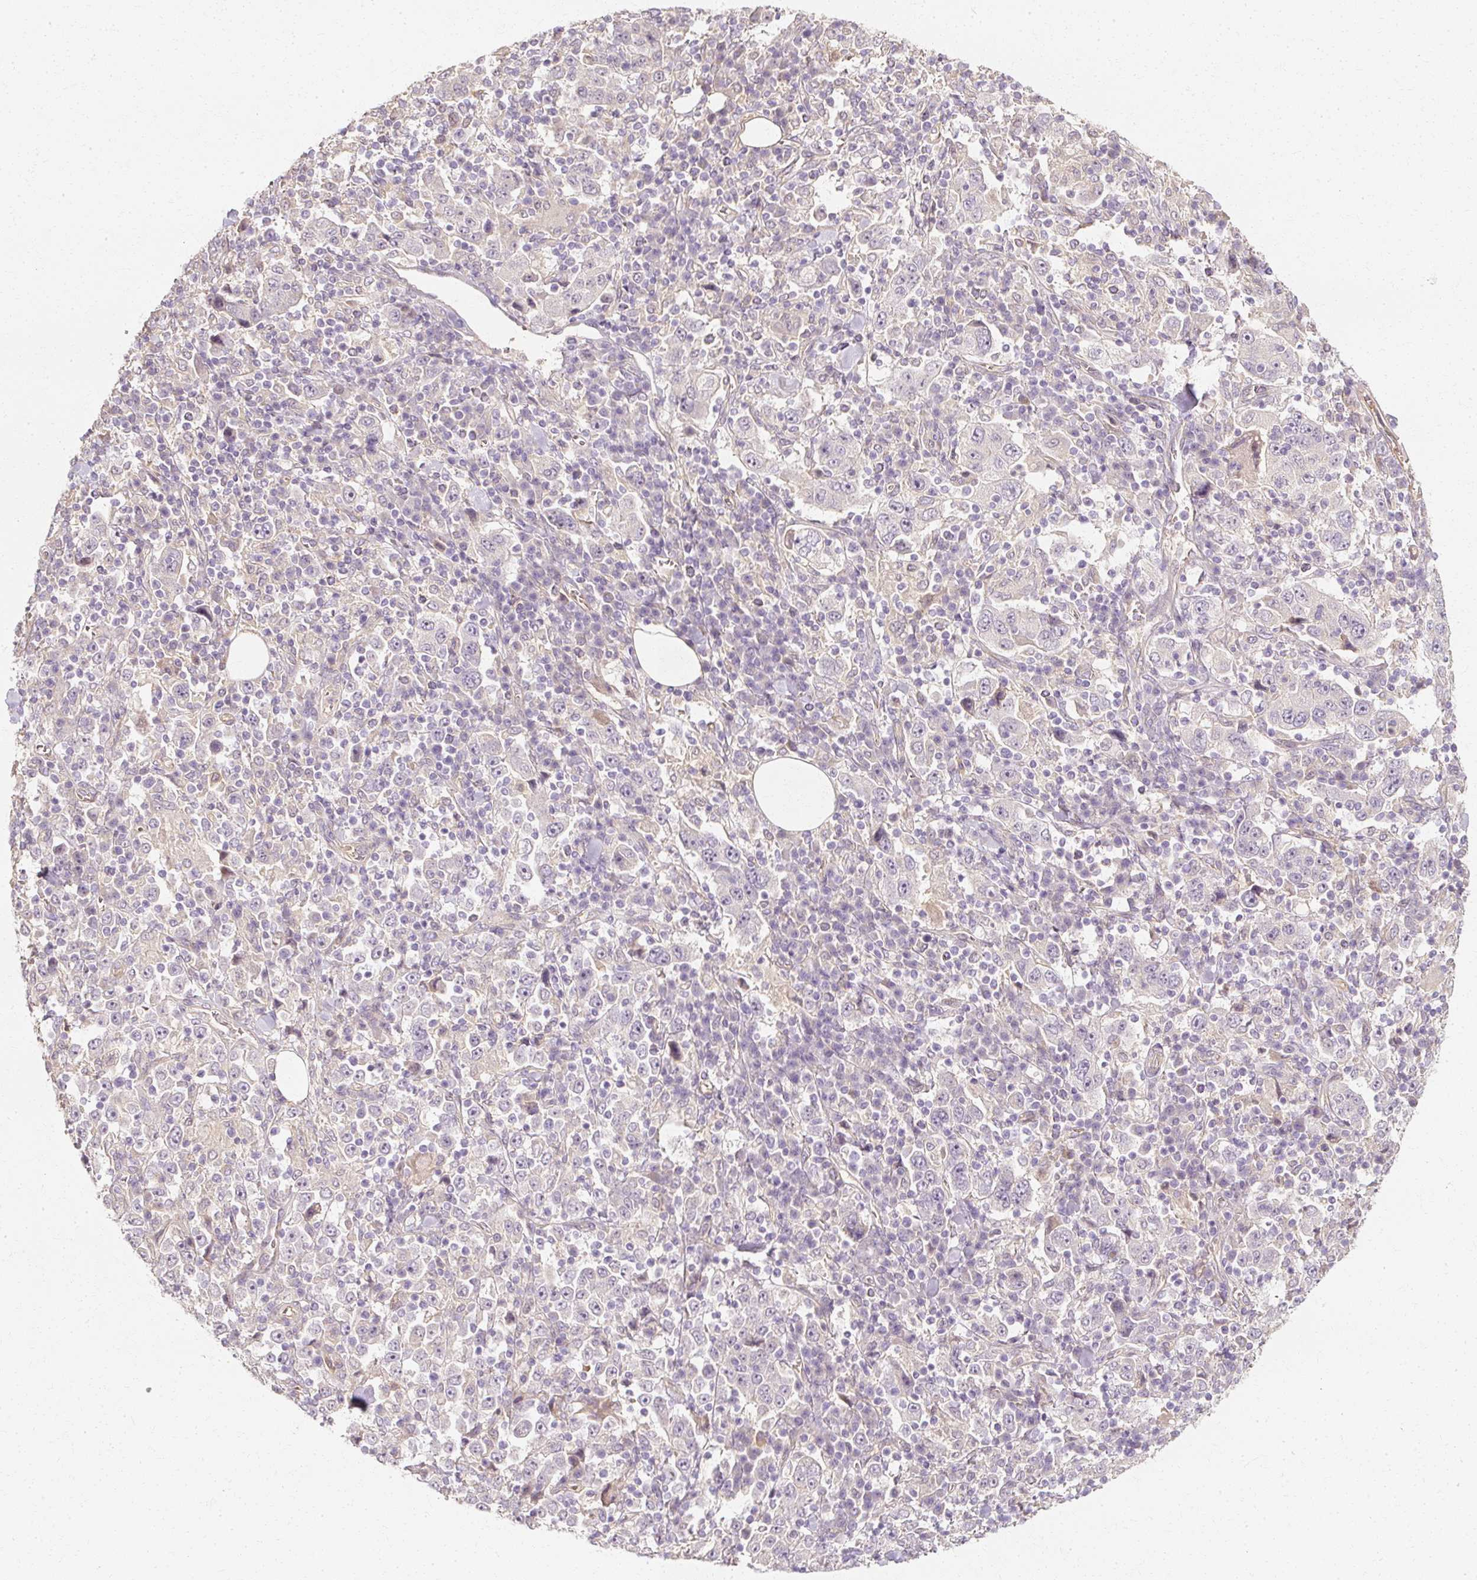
{"staining": {"intensity": "negative", "quantity": "none", "location": "none"}, "tissue": "stomach cancer", "cell_type": "Tumor cells", "image_type": "cancer", "snomed": [{"axis": "morphology", "description": "Normal tissue, NOS"}, {"axis": "morphology", "description": "Adenocarcinoma, NOS"}, {"axis": "topography", "description": "Stomach, upper"}, {"axis": "topography", "description": "Stomach"}], "caption": "A high-resolution micrograph shows immunohistochemistry staining of stomach cancer, which displays no significant staining in tumor cells.", "gene": "GNAQ", "patient": {"sex": "male", "age": 59}}